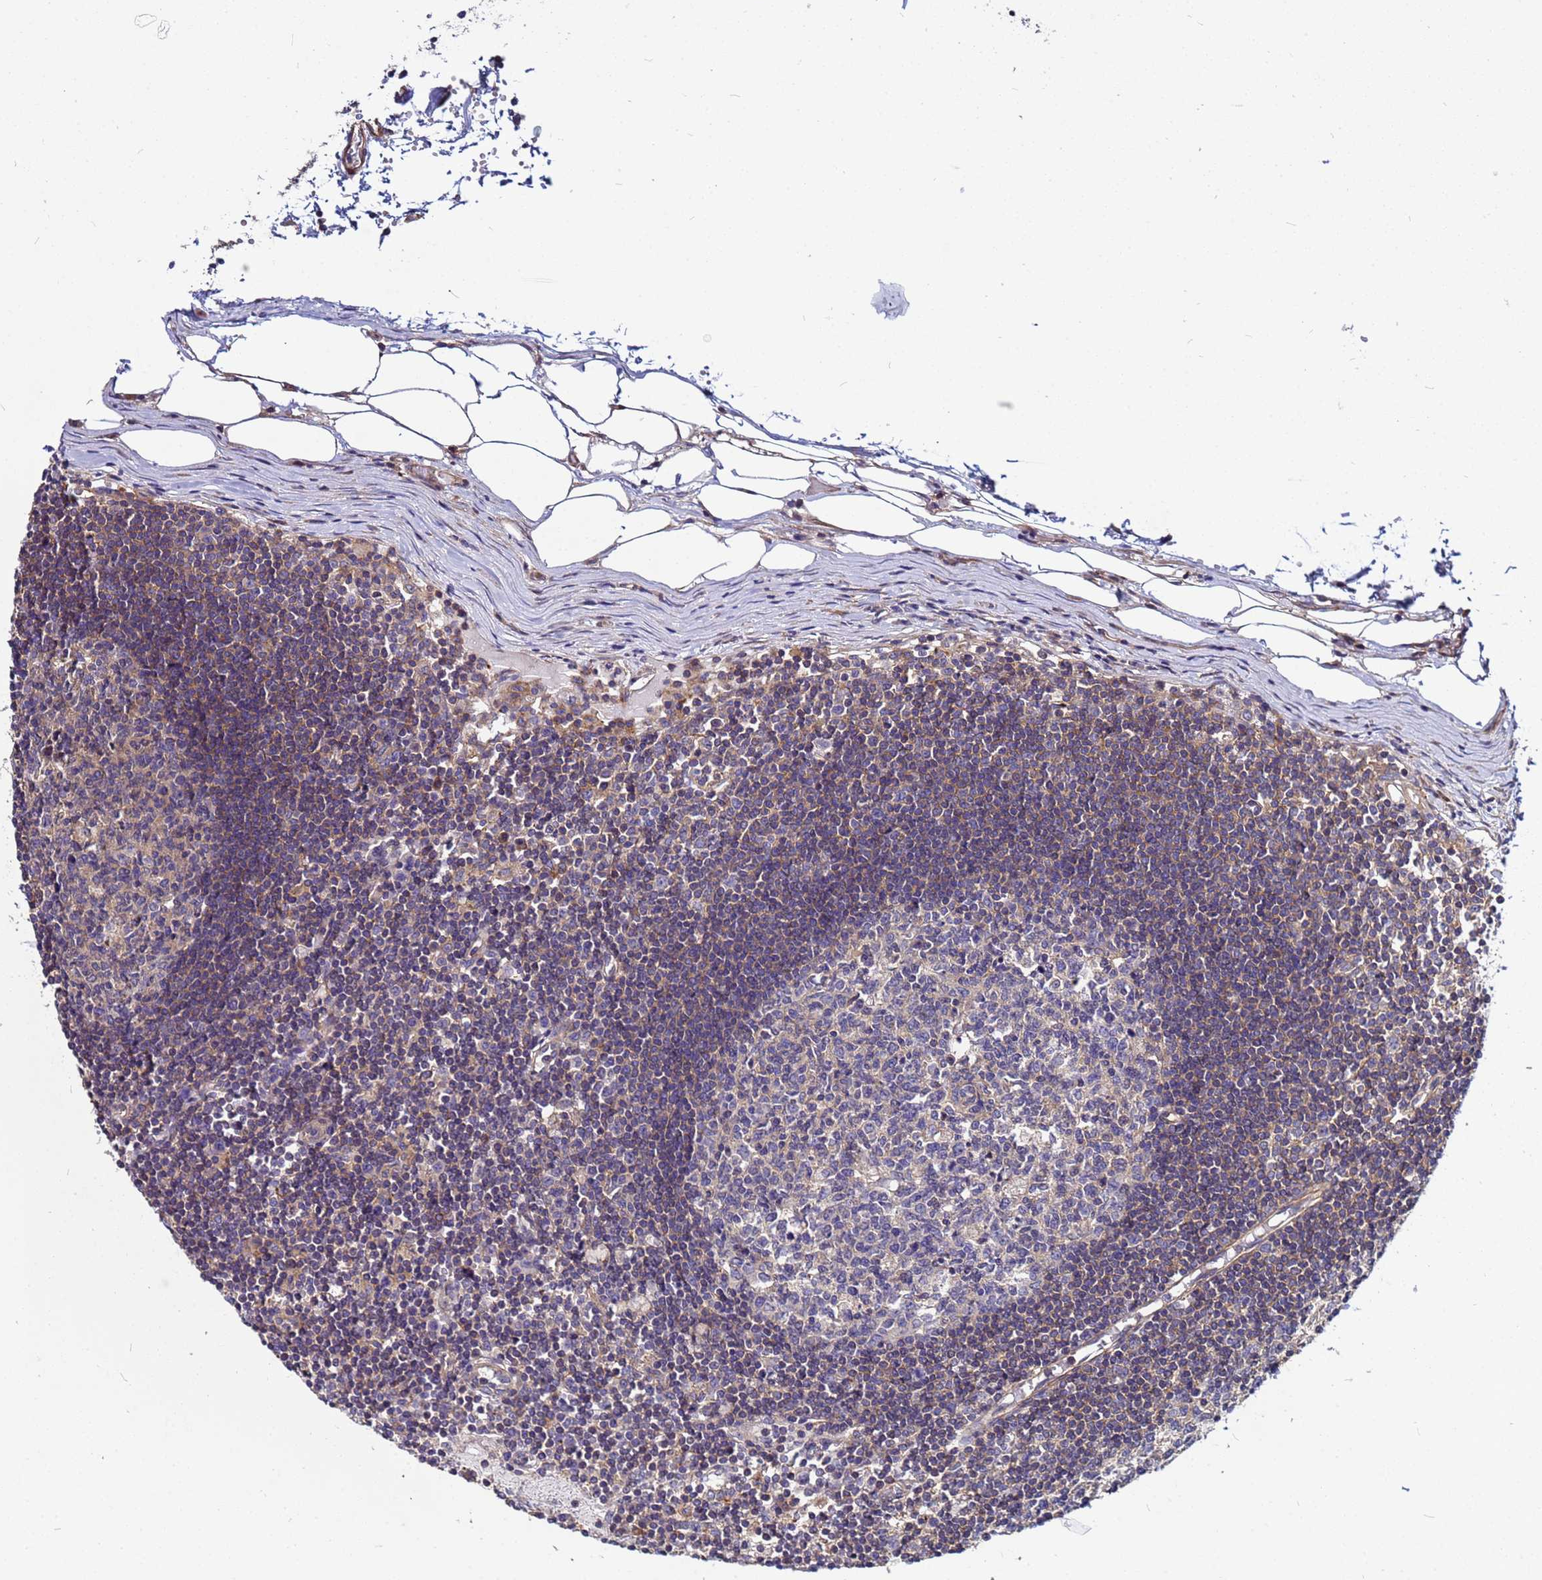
{"staining": {"intensity": "weak", "quantity": "<25%", "location": "cytoplasmic/membranous"}, "tissue": "lymph node", "cell_type": "Germinal center cells", "image_type": "normal", "snomed": [{"axis": "morphology", "description": "Adenocarcinoma, NOS"}, {"axis": "topography", "description": "Lymph node"}], "caption": "This photomicrograph is of normal lymph node stained with immunohistochemistry to label a protein in brown with the nuclei are counter-stained blue. There is no positivity in germinal center cells. Nuclei are stained in blue.", "gene": "STK38L", "patient": {"sex": "female", "age": 62}}